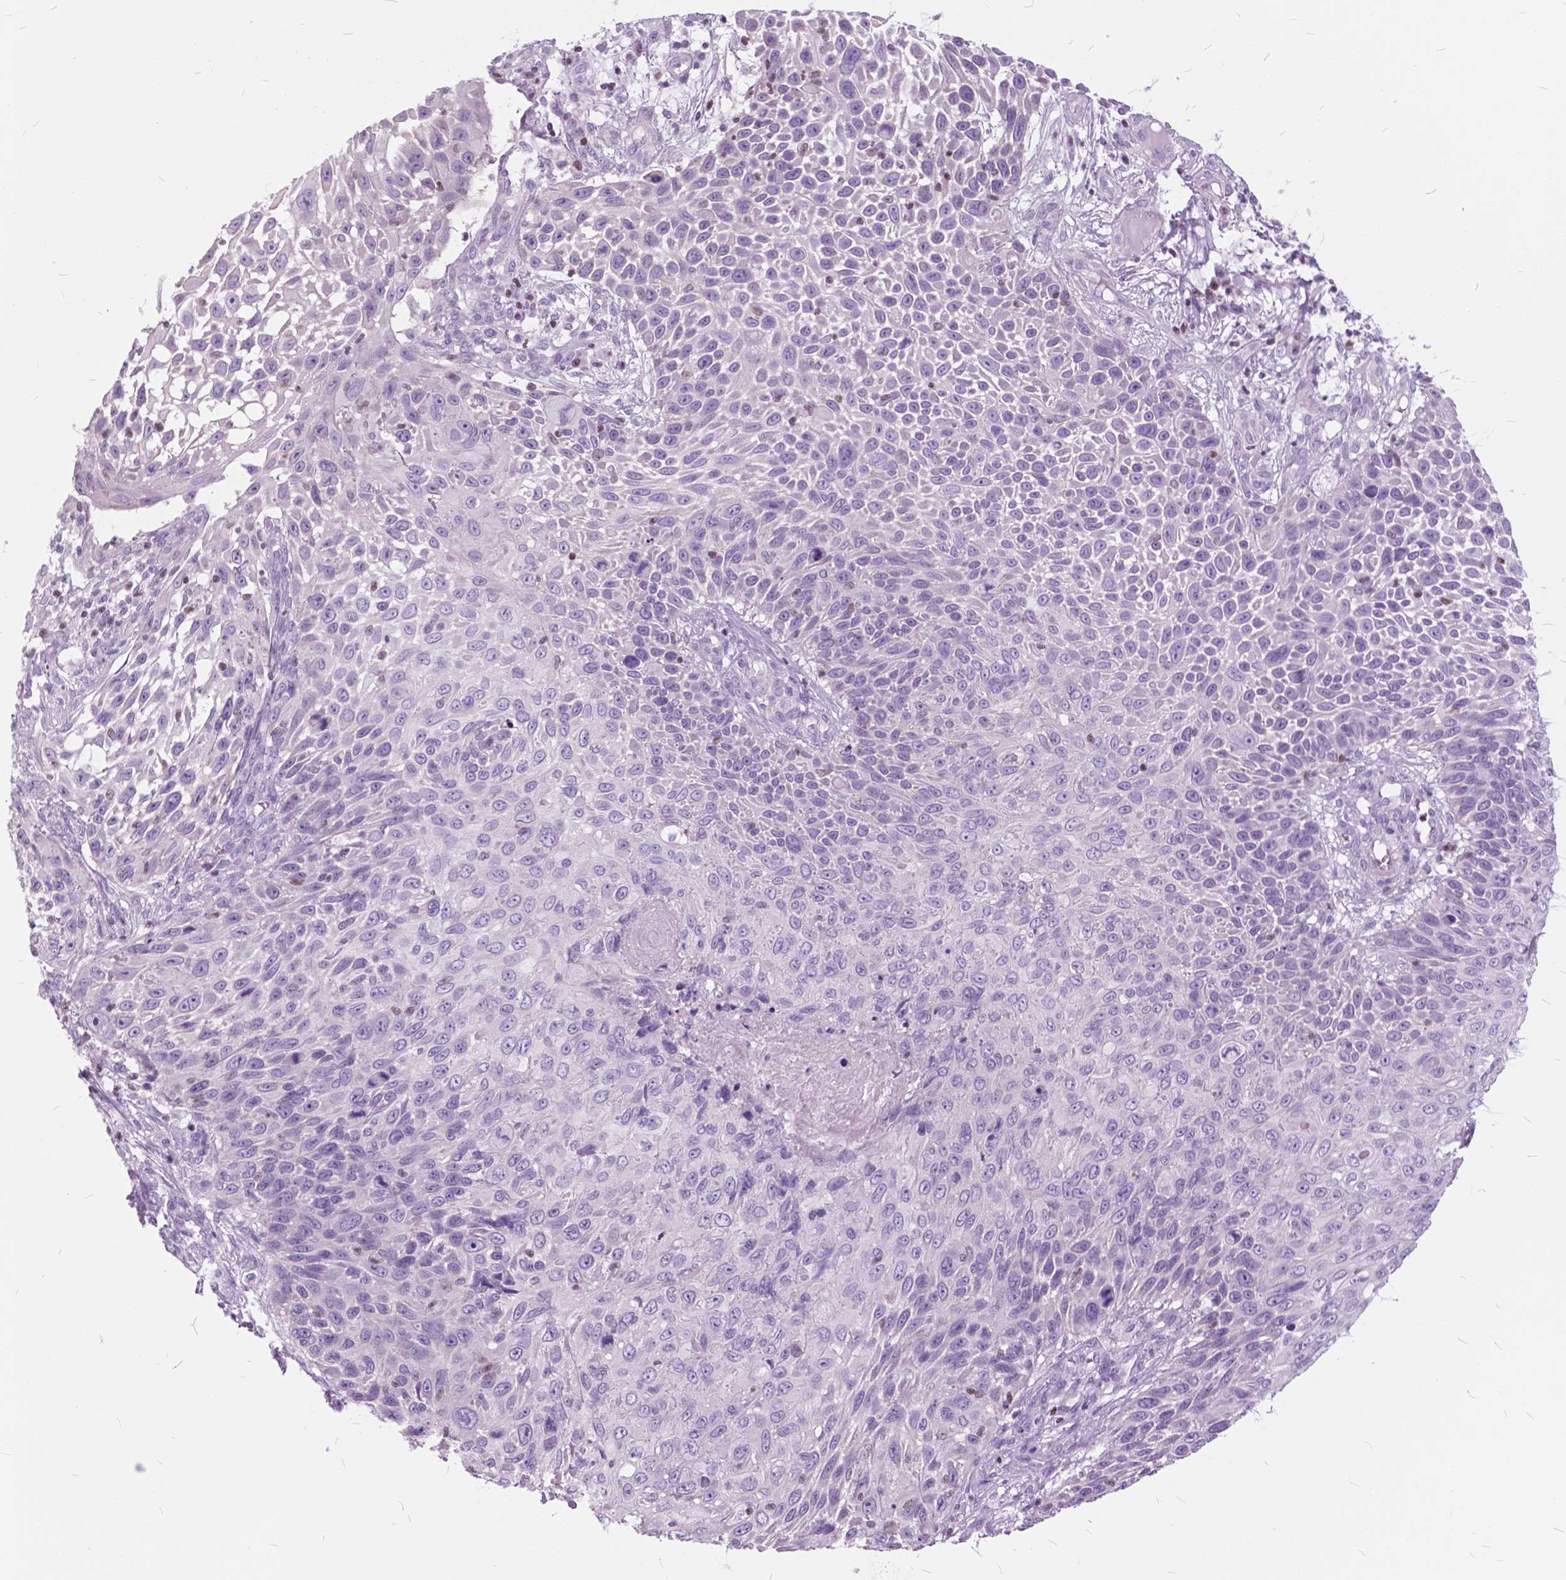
{"staining": {"intensity": "negative", "quantity": "none", "location": "none"}, "tissue": "skin cancer", "cell_type": "Tumor cells", "image_type": "cancer", "snomed": [{"axis": "morphology", "description": "Squamous cell carcinoma, NOS"}, {"axis": "topography", "description": "Skin"}], "caption": "Skin cancer was stained to show a protein in brown. There is no significant expression in tumor cells.", "gene": "SP140", "patient": {"sex": "male", "age": 92}}